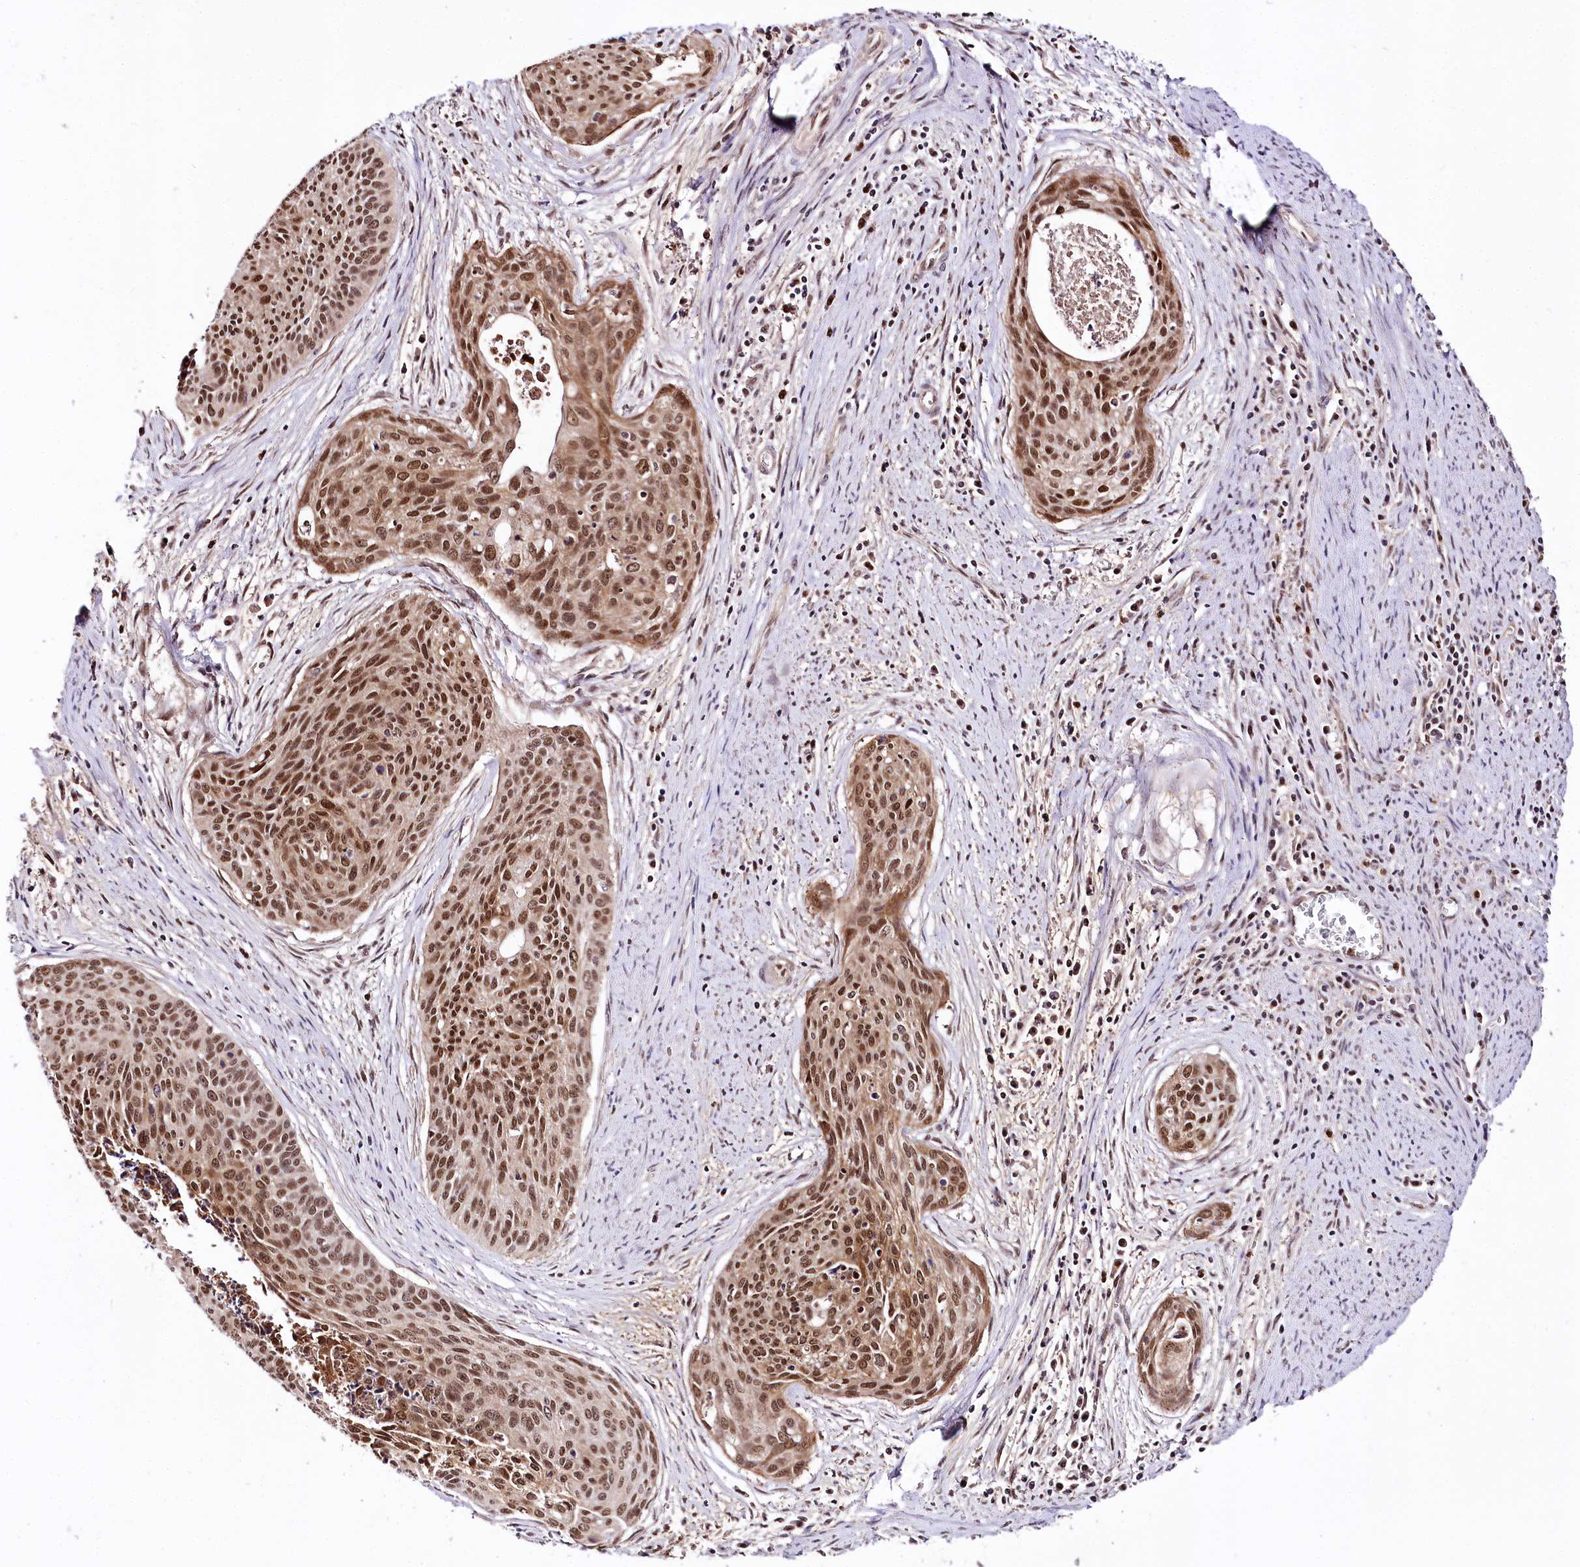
{"staining": {"intensity": "moderate", "quantity": ">75%", "location": "nuclear"}, "tissue": "cervical cancer", "cell_type": "Tumor cells", "image_type": "cancer", "snomed": [{"axis": "morphology", "description": "Squamous cell carcinoma, NOS"}, {"axis": "topography", "description": "Cervix"}], "caption": "Immunohistochemical staining of human cervical cancer (squamous cell carcinoma) exhibits medium levels of moderate nuclear protein expression in about >75% of tumor cells. (DAB (3,3'-diaminobenzidine) IHC, brown staining for protein, blue staining for nuclei).", "gene": "GNL3L", "patient": {"sex": "female", "age": 55}}